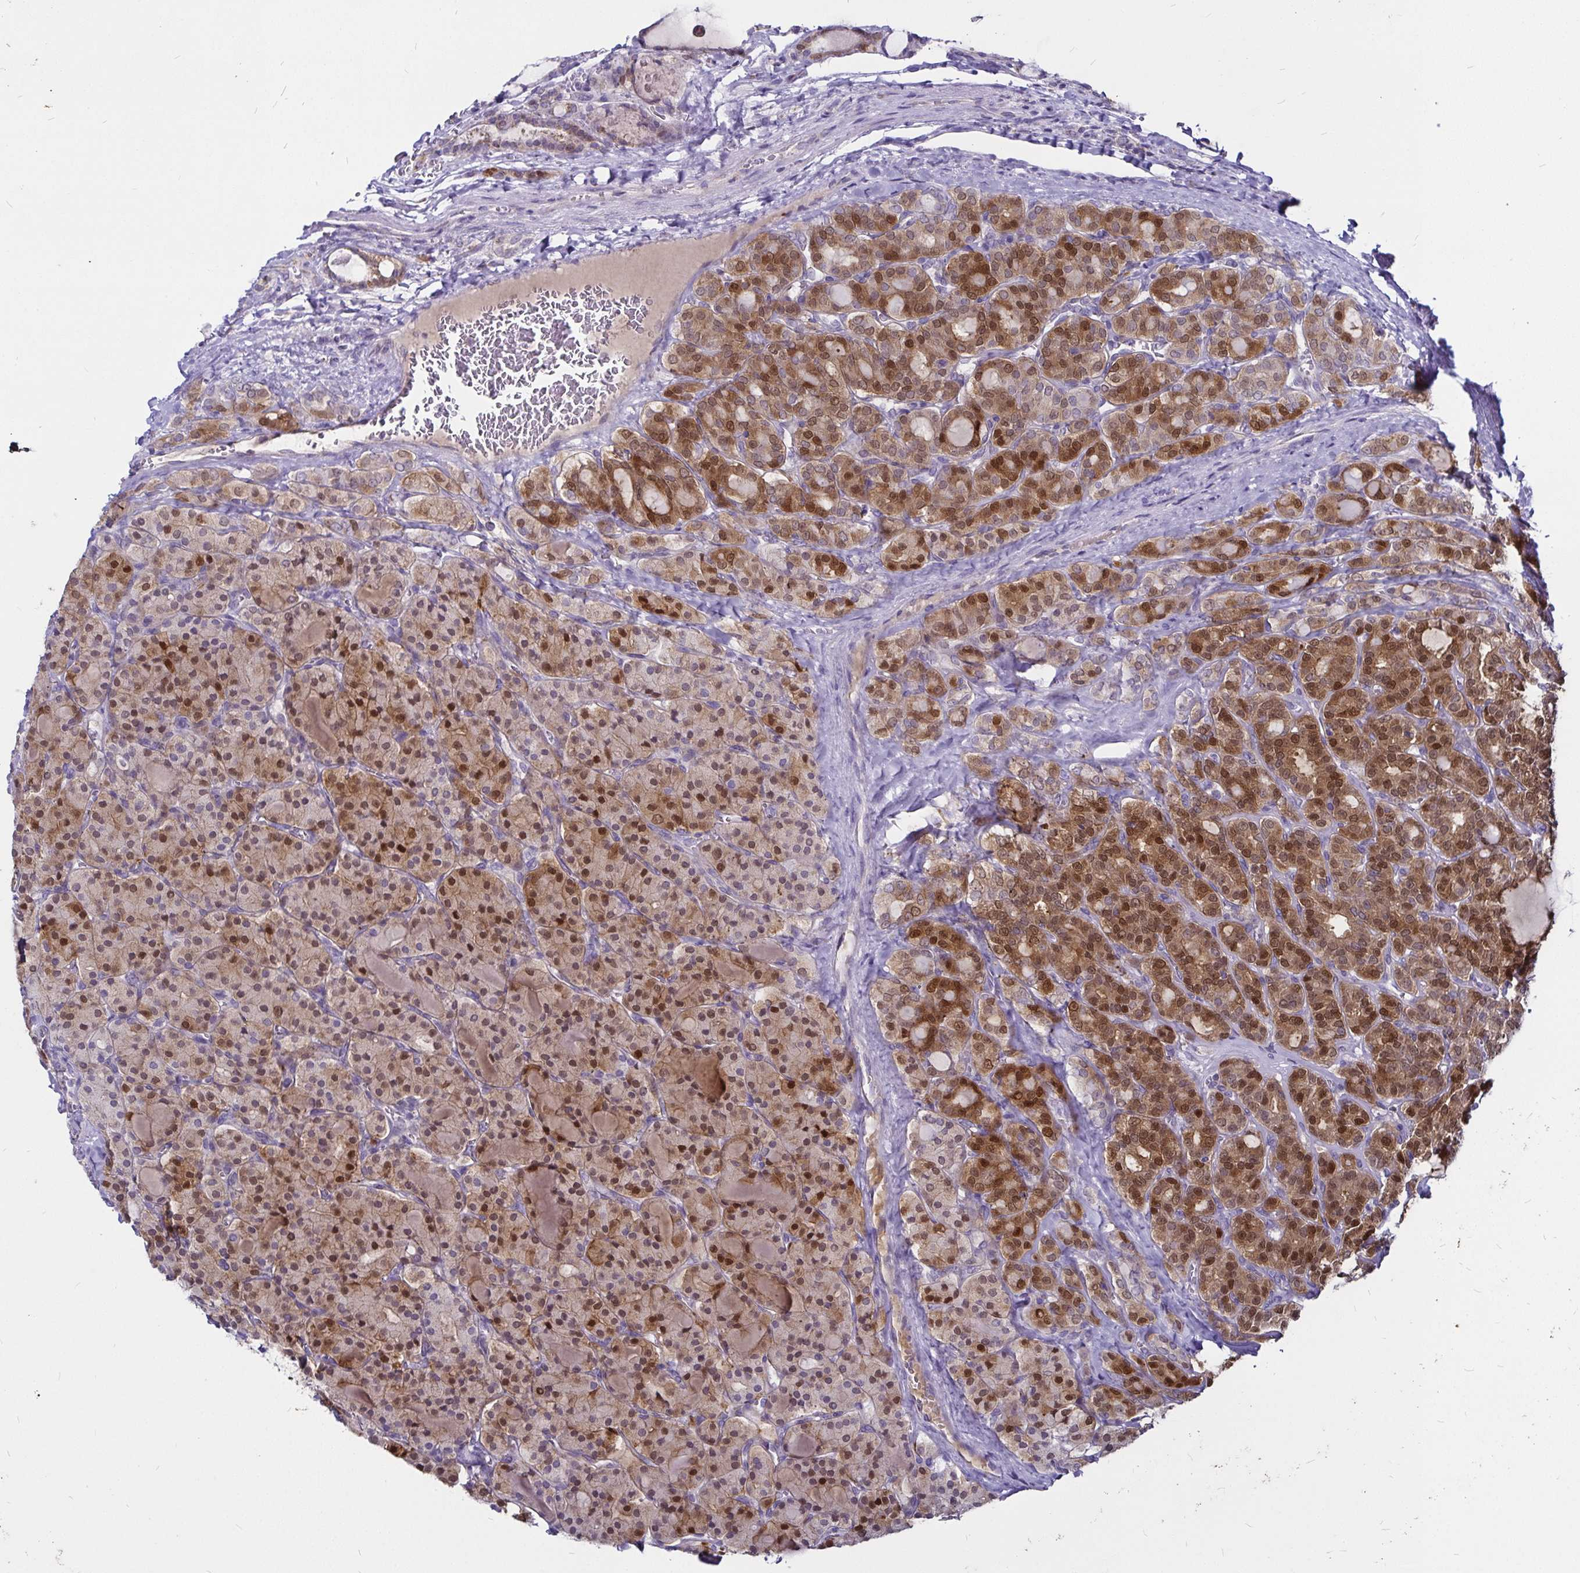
{"staining": {"intensity": "moderate", "quantity": ">75%", "location": "cytoplasmic/membranous,nuclear"}, "tissue": "thyroid cancer", "cell_type": "Tumor cells", "image_type": "cancer", "snomed": [{"axis": "morphology", "description": "Normal tissue, NOS"}, {"axis": "morphology", "description": "Follicular adenoma carcinoma, NOS"}, {"axis": "topography", "description": "Thyroid gland"}], "caption": "There is medium levels of moderate cytoplasmic/membranous and nuclear expression in tumor cells of follicular adenoma carcinoma (thyroid), as demonstrated by immunohistochemical staining (brown color).", "gene": "PGAM2", "patient": {"sex": "female", "age": 31}}